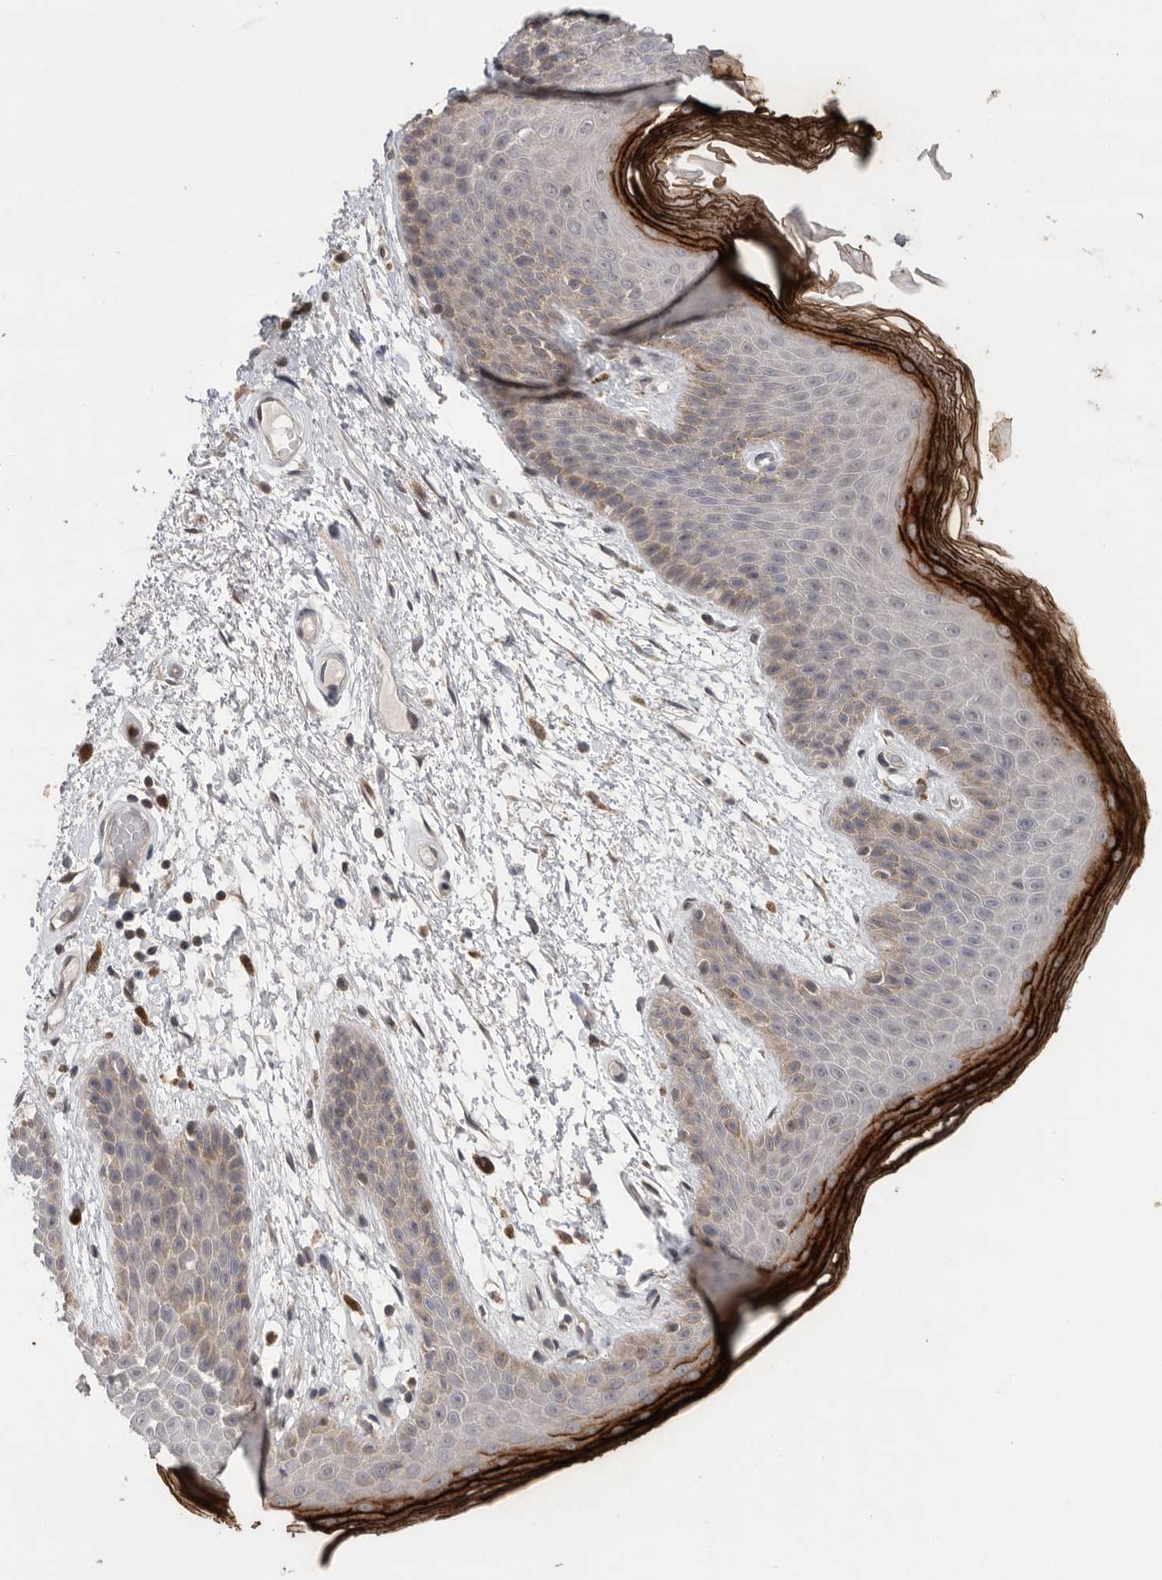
{"staining": {"intensity": "strong", "quantity": "<25%", "location": "cytoplasmic/membranous"}, "tissue": "skin", "cell_type": "Epidermal cells", "image_type": "normal", "snomed": [{"axis": "morphology", "description": "Normal tissue, NOS"}, {"axis": "topography", "description": "Anal"}], "caption": "Brown immunohistochemical staining in benign skin shows strong cytoplasmic/membranous staining in about <25% of epidermal cells. Immunohistochemistry (ihc) stains the protein of interest in brown and the nuclei are stained blue.", "gene": "KLK5", "patient": {"sex": "male", "age": 74}}